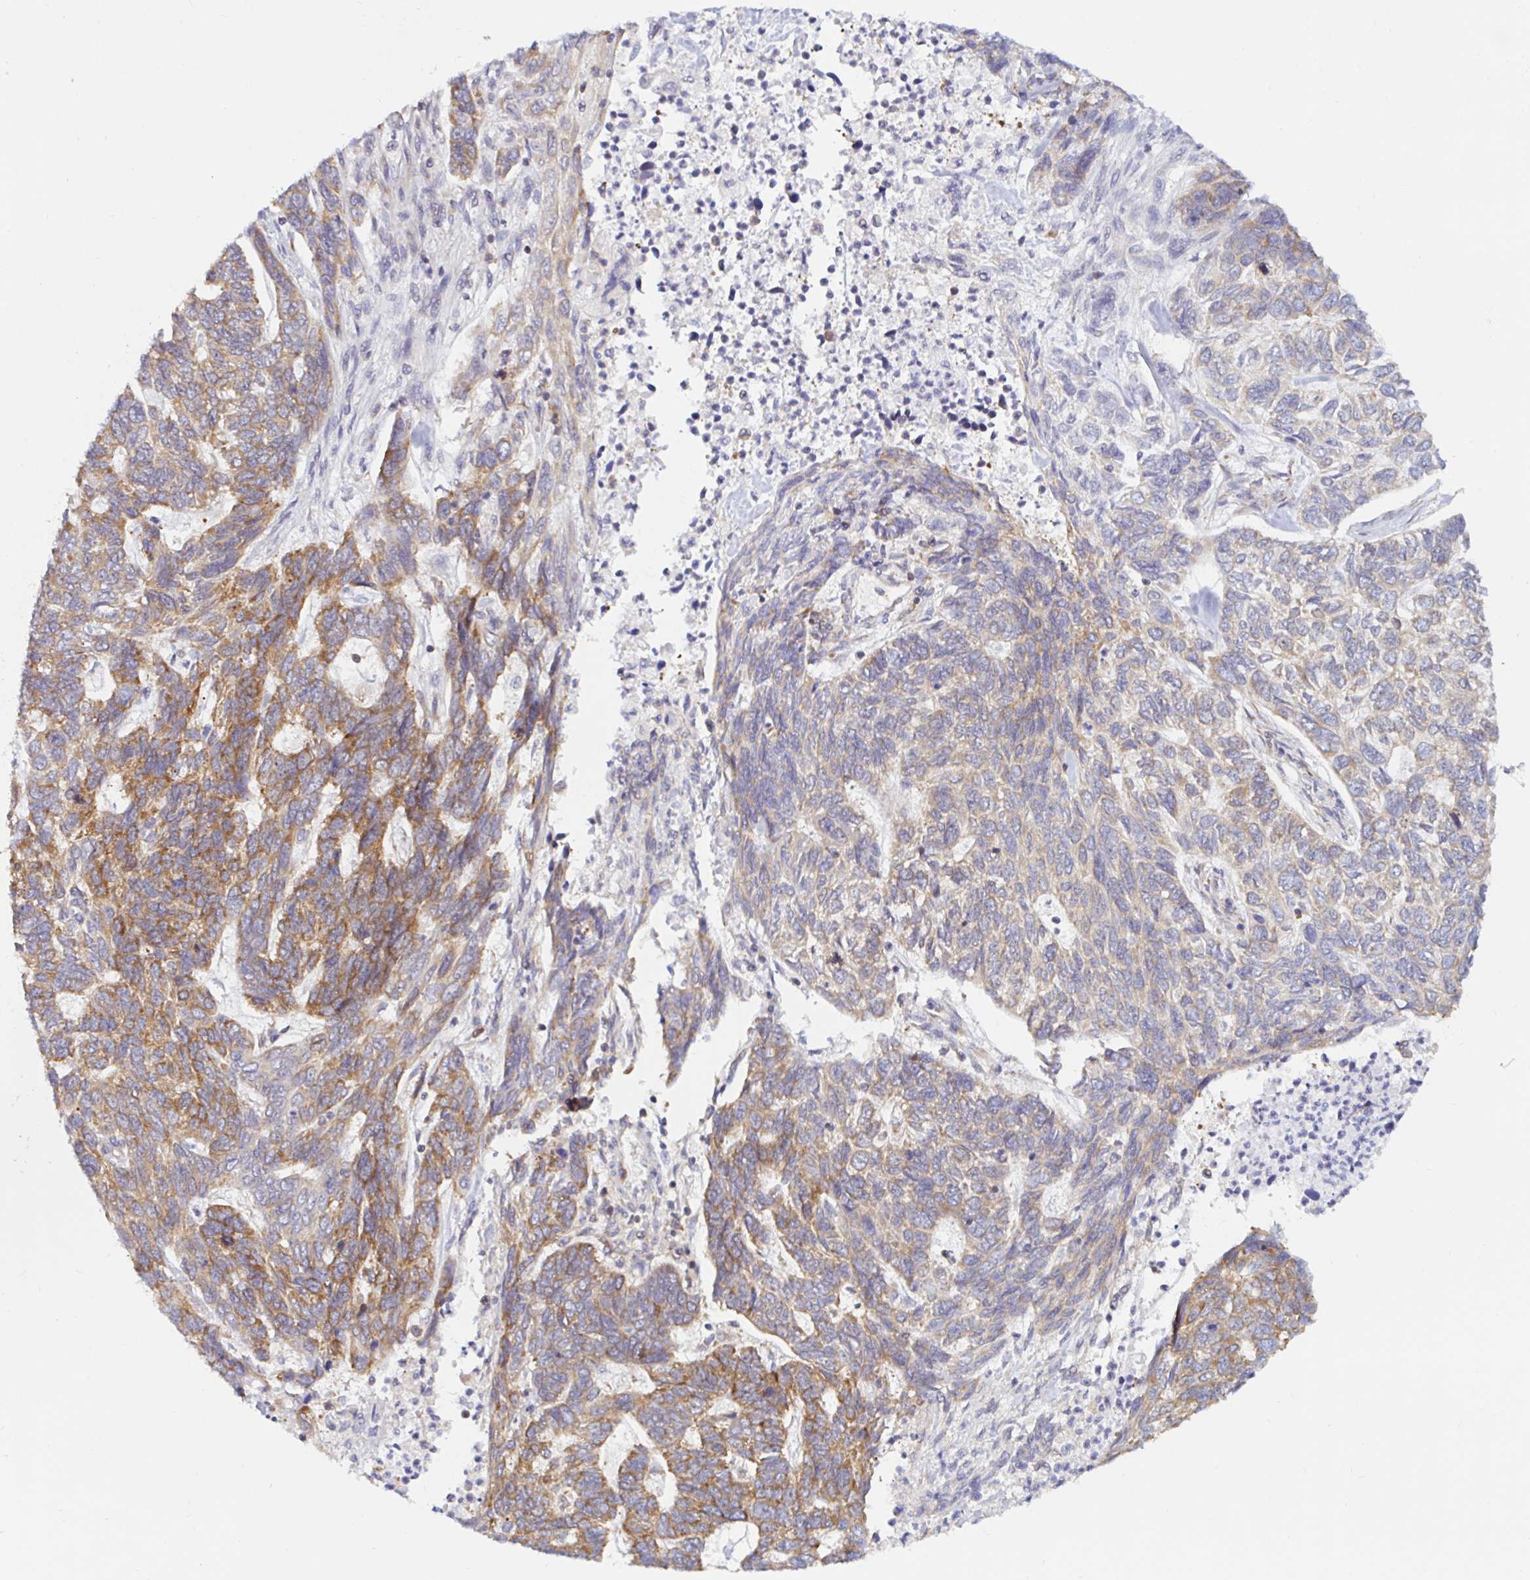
{"staining": {"intensity": "moderate", "quantity": ">75%", "location": "cytoplasmic/membranous"}, "tissue": "skin cancer", "cell_type": "Tumor cells", "image_type": "cancer", "snomed": [{"axis": "morphology", "description": "Basal cell carcinoma"}, {"axis": "topography", "description": "Skin"}], "caption": "Skin cancer stained for a protein (brown) exhibits moderate cytoplasmic/membranous positive staining in about >75% of tumor cells.", "gene": "LARP1", "patient": {"sex": "female", "age": 65}}